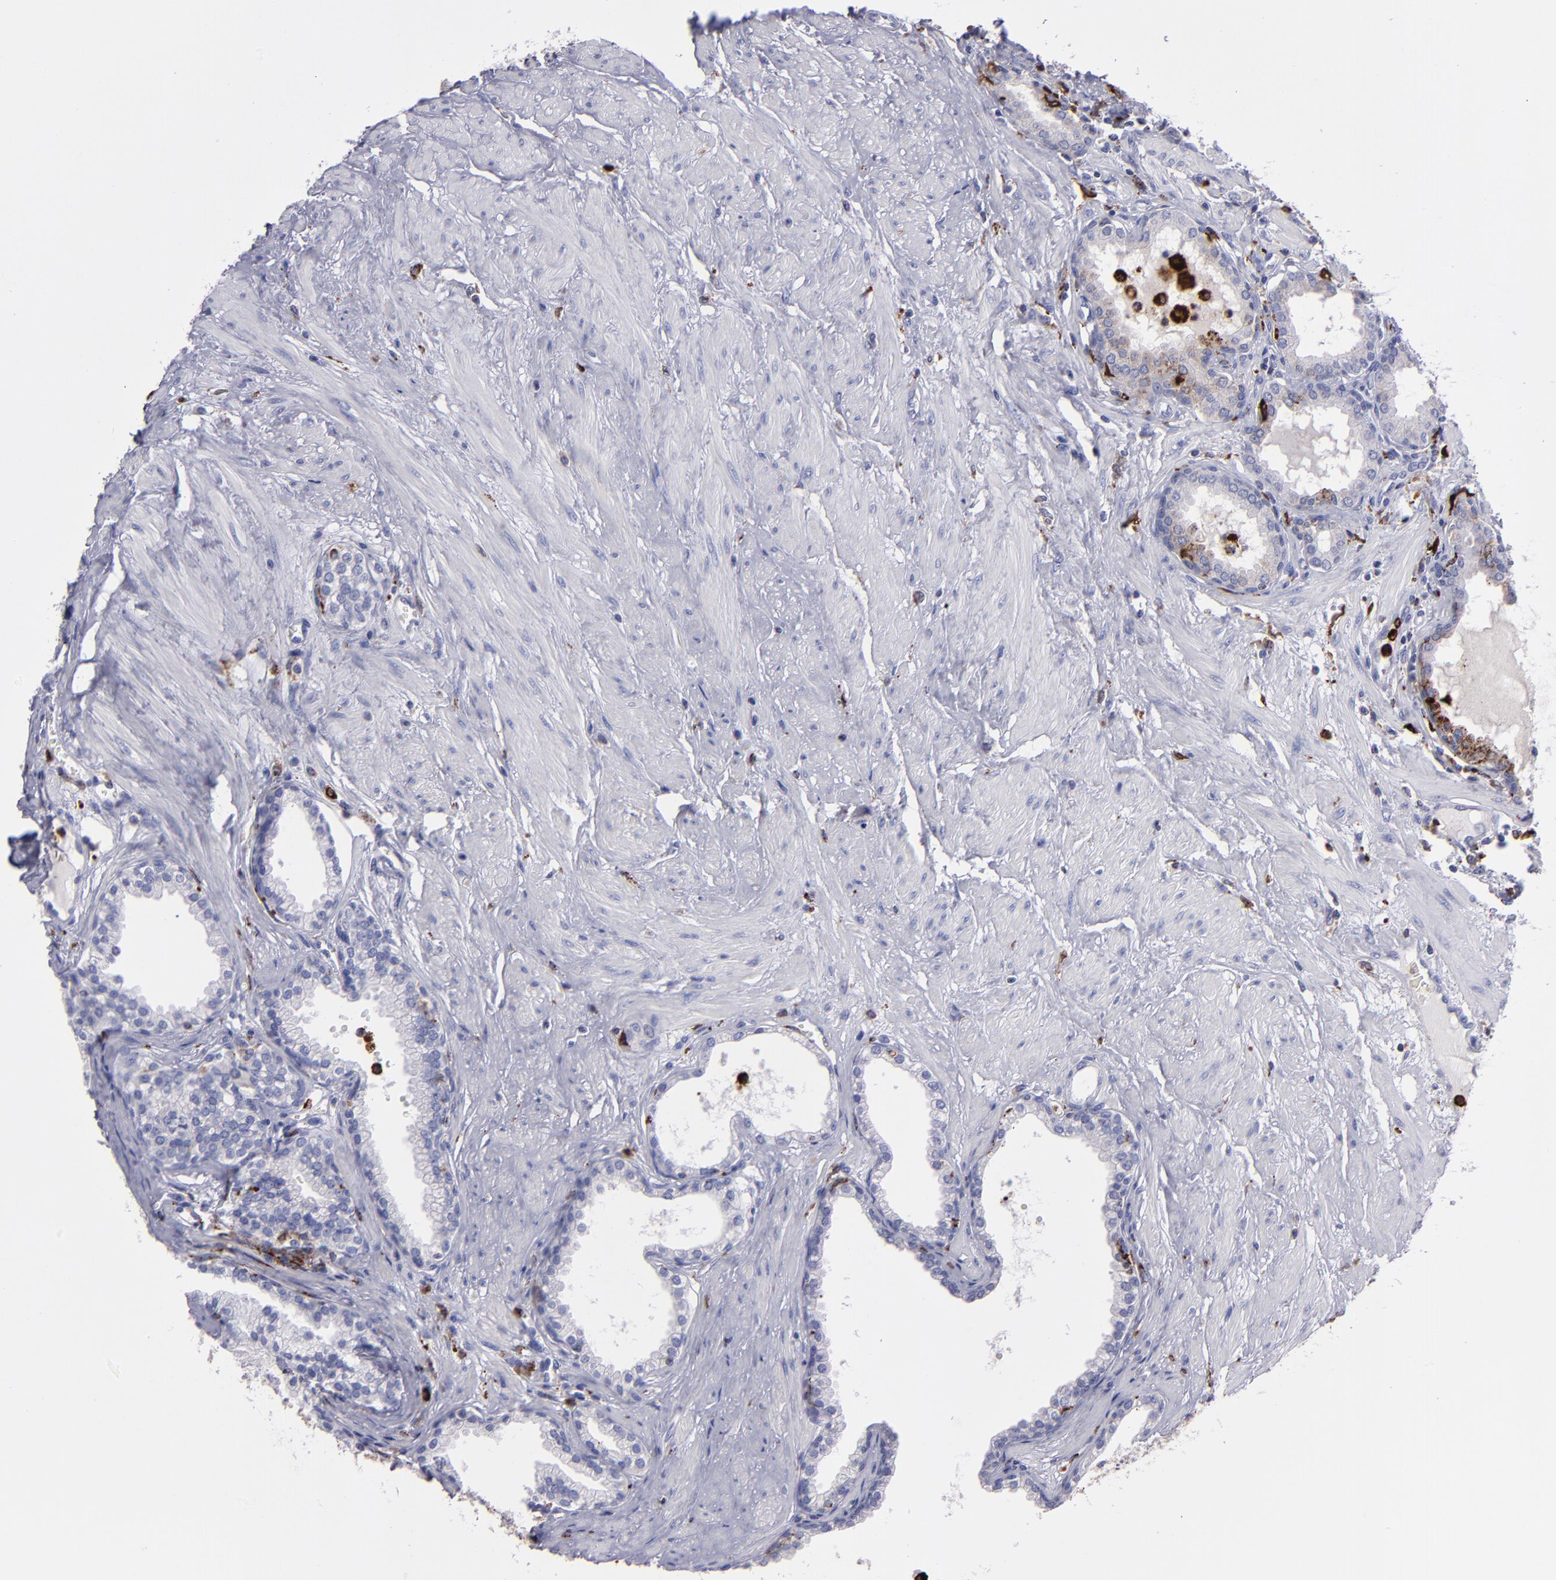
{"staining": {"intensity": "negative", "quantity": "none", "location": "none"}, "tissue": "prostate", "cell_type": "Glandular cells", "image_type": "normal", "snomed": [{"axis": "morphology", "description": "Normal tissue, NOS"}, {"axis": "topography", "description": "Prostate"}], "caption": "Human prostate stained for a protein using immunohistochemistry exhibits no positivity in glandular cells.", "gene": "CTSS", "patient": {"sex": "male", "age": 64}}